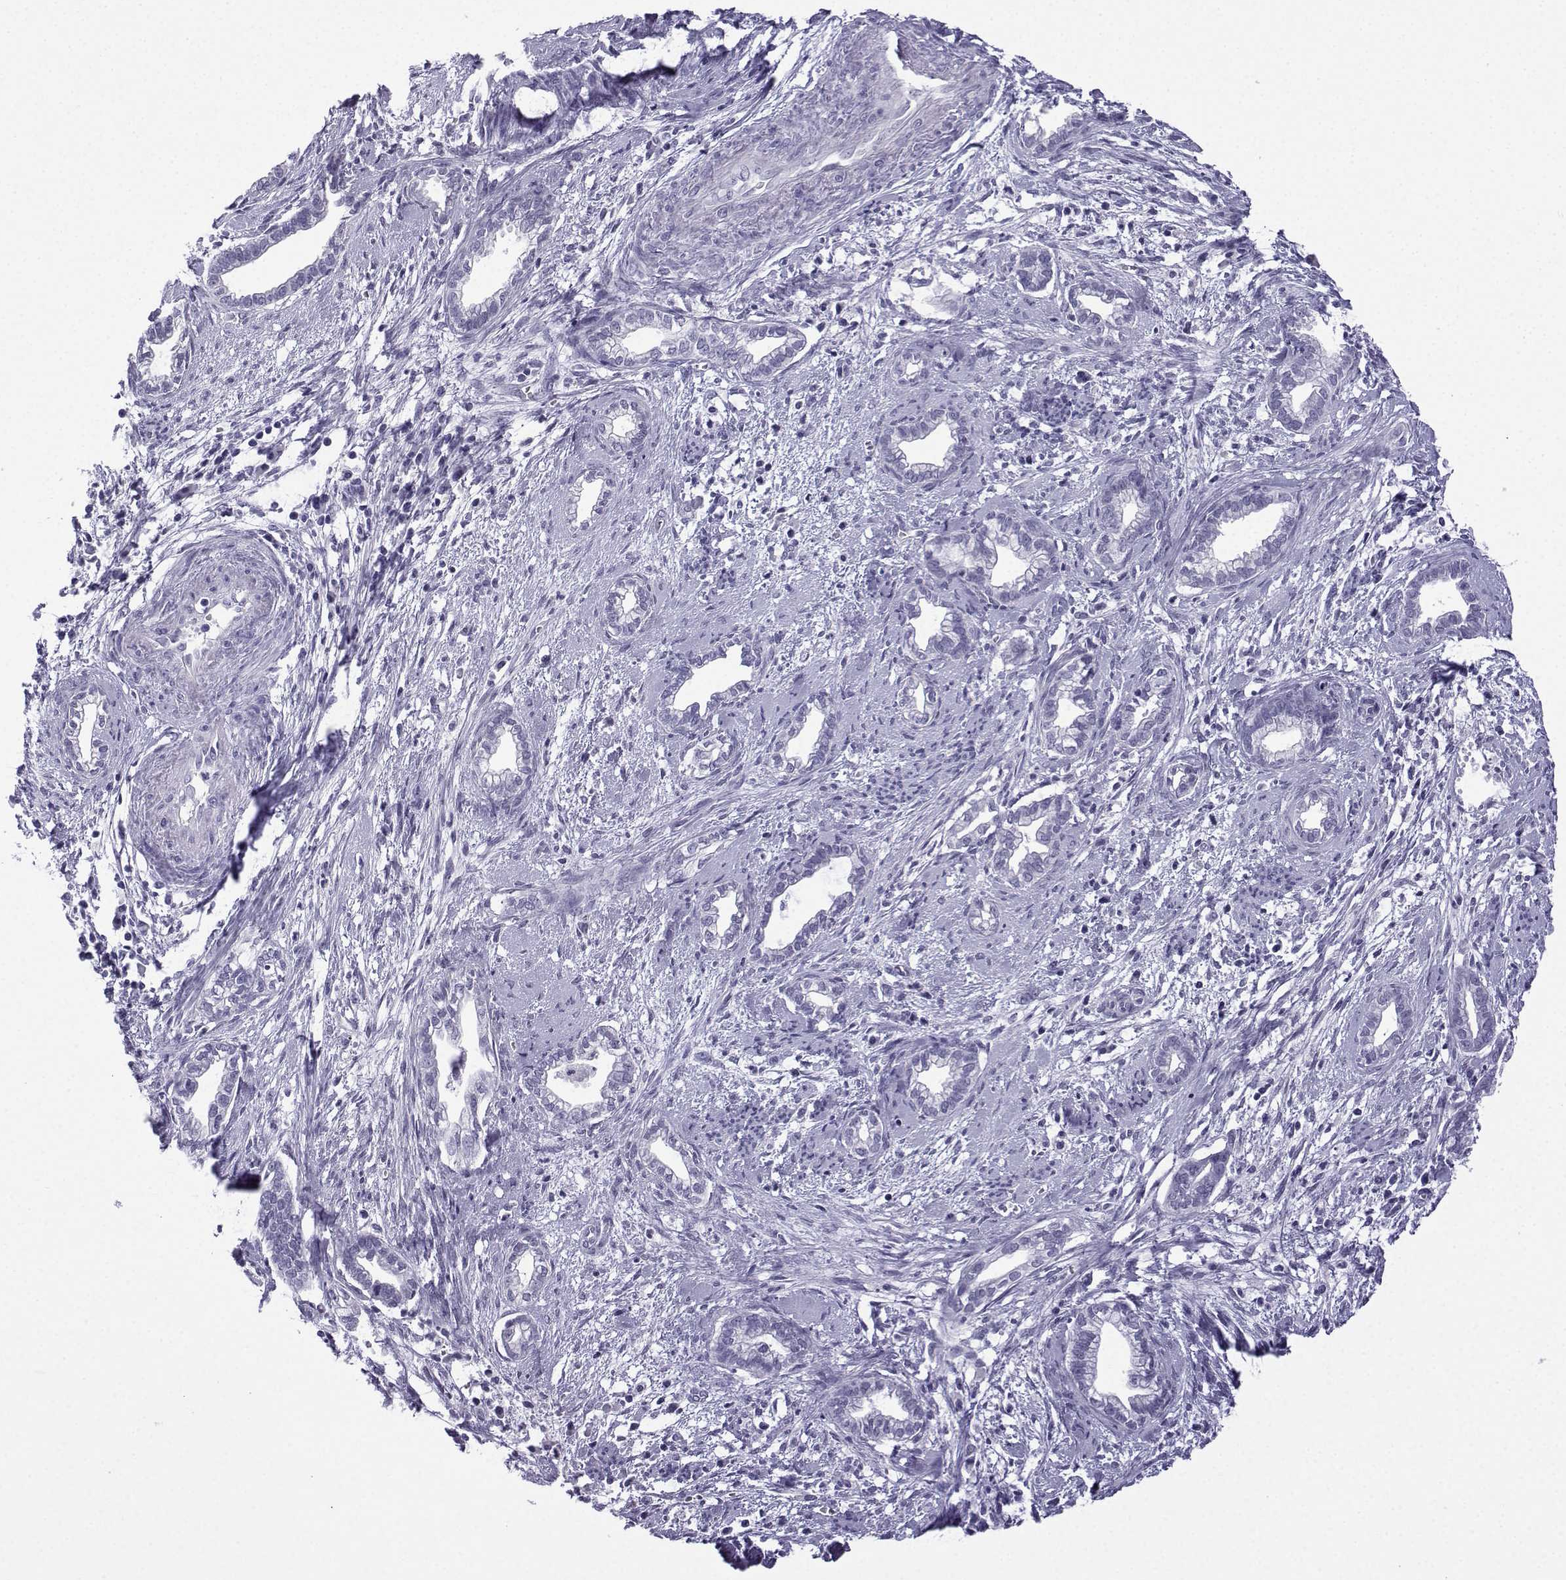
{"staining": {"intensity": "negative", "quantity": "none", "location": "none"}, "tissue": "cervical cancer", "cell_type": "Tumor cells", "image_type": "cancer", "snomed": [{"axis": "morphology", "description": "Adenocarcinoma, NOS"}, {"axis": "topography", "description": "Cervix"}], "caption": "An image of human cervical adenocarcinoma is negative for staining in tumor cells.", "gene": "MRGBP", "patient": {"sex": "female", "age": 62}}